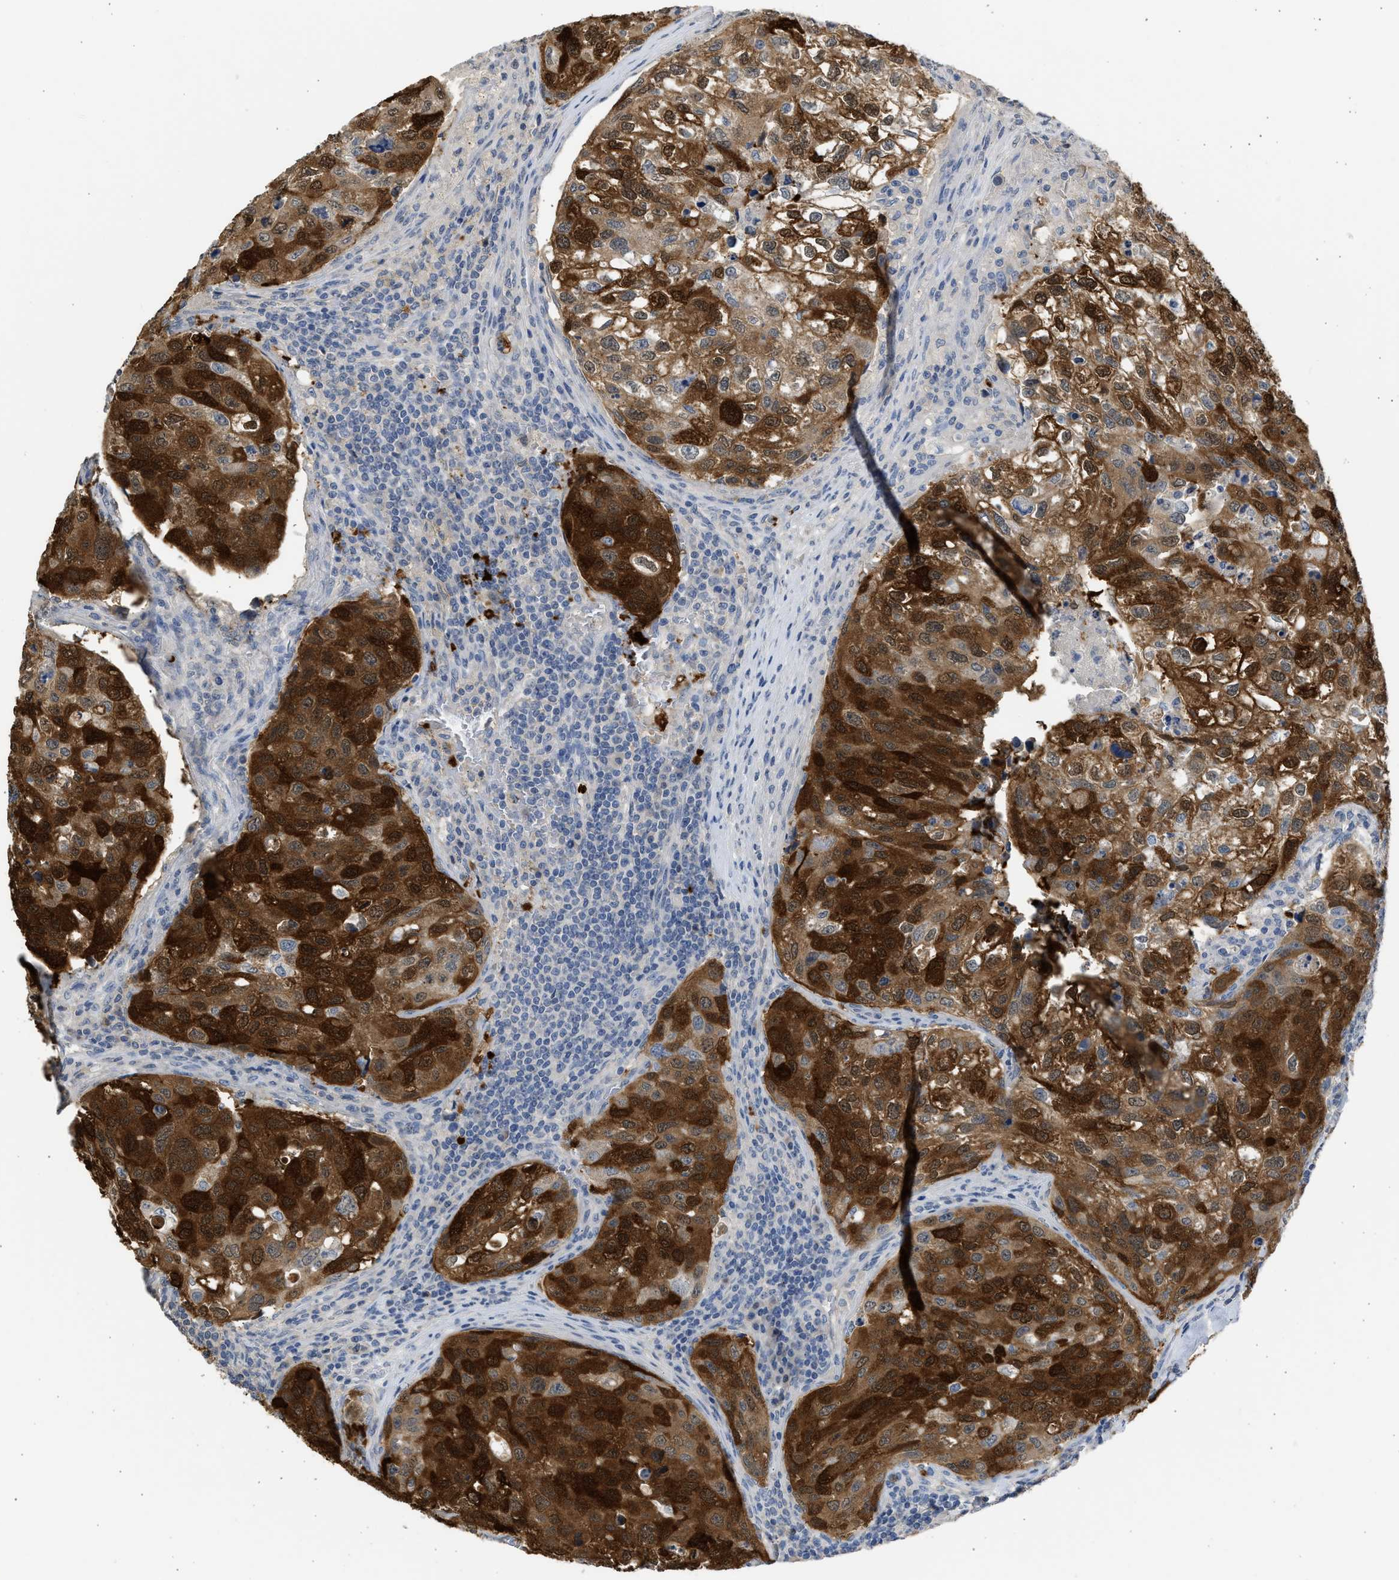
{"staining": {"intensity": "strong", "quantity": "25%-75%", "location": "cytoplasmic/membranous,nuclear"}, "tissue": "urothelial cancer", "cell_type": "Tumor cells", "image_type": "cancer", "snomed": [{"axis": "morphology", "description": "Urothelial carcinoma, High grade"}, {"axis": "topography", "description": "Lymph node"}, {"axis": "topography", "description": "Urinary bladder"}], "caption": "Immunohistochemistry (IHC) photomicrograph of urothelial carcinoma (high-grade) stained for a protein (brown), which exhibits high levels of strong cytoplasmic/membranous and nuclear positivity in about 25%-75% of tumor cells.", "gene": "SULT2A1", "patient": {"sex": "male", "age": 51}}